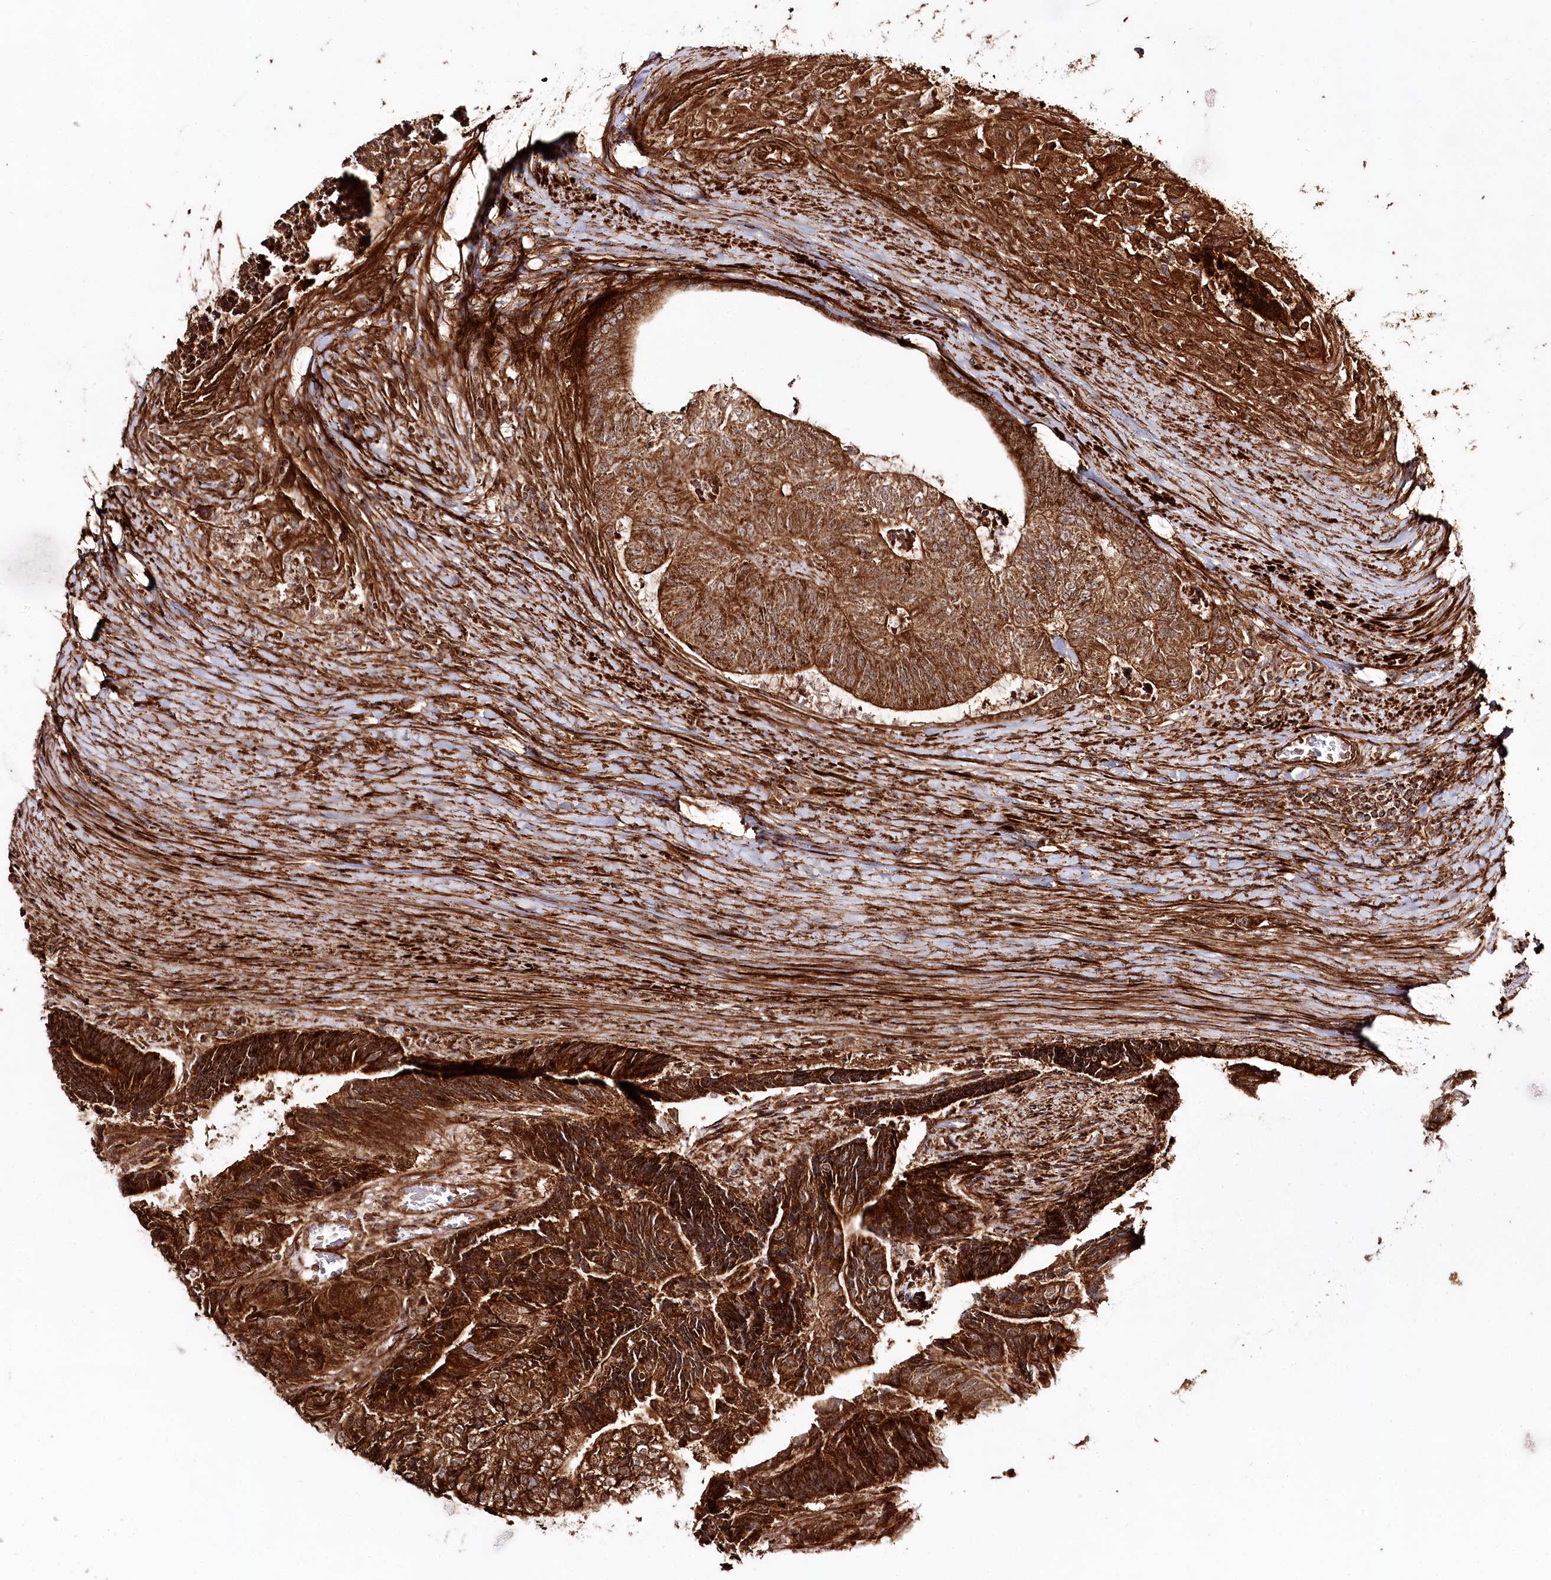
{"staining": {"intensity": "strong", "quantity": ">75%", "location": "cytoplasmic/membranous"}, "tissue": "colorectal cancer", "cell_type": "Tumor cells", "image_type": "cancer", "snomed": [{"axis": "morphology", "description": "Adenocarcinoma, NOS"}, {"axis": "topography", "description": "Colon"}], "caption": "High-magnification brightfield microscopy of colorectal adenocarcinoma stained with DAB (brown) and counterstained with hematoxylin (blue). tumor cells exhibit strong cytoplasmic/membranous staining is seen in about>75% of cells.", "gene": "REXO2", "patient": {"sex": "female", "age": 67}}